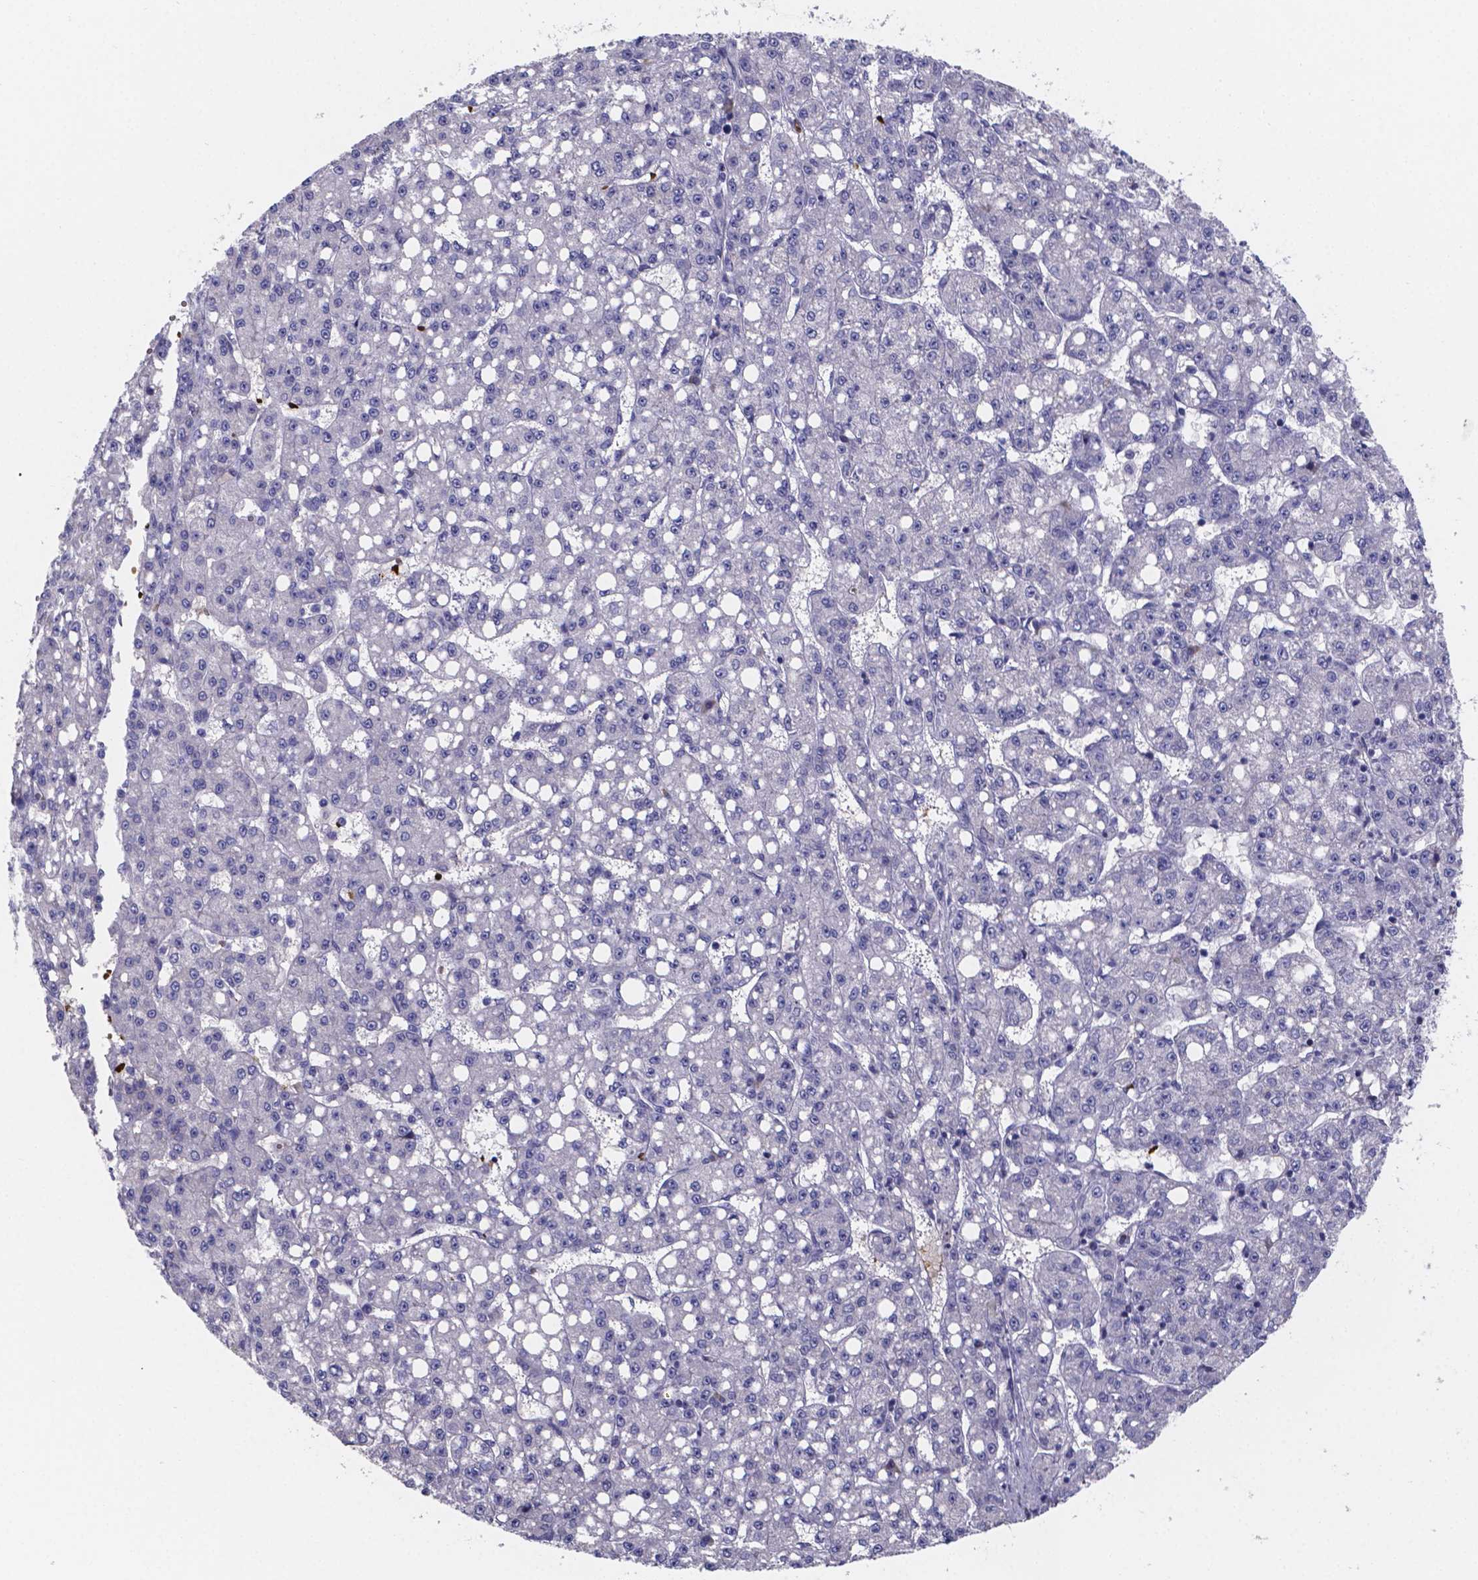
{"staining": {"intensity": "negative", "quantity": "none", "location": "none"}, "tissue": "liver cancer", "cell_type": "Tumor cells", "image_type": "cancer", "snomed": [{"axis": "morphology", "description": "Carcinoma, Hepatocellular, NOS"}, {"axis": "topography", "description": "Liver"}], "caption": "Immunohistochemistry photomicrograph of human liver hepatocellular carcinoma stained for a protein (brown), which exhibits no expression in tumor cells.", "gene": "GABRA3", "patient": {"sex": "female", "age": 65}}